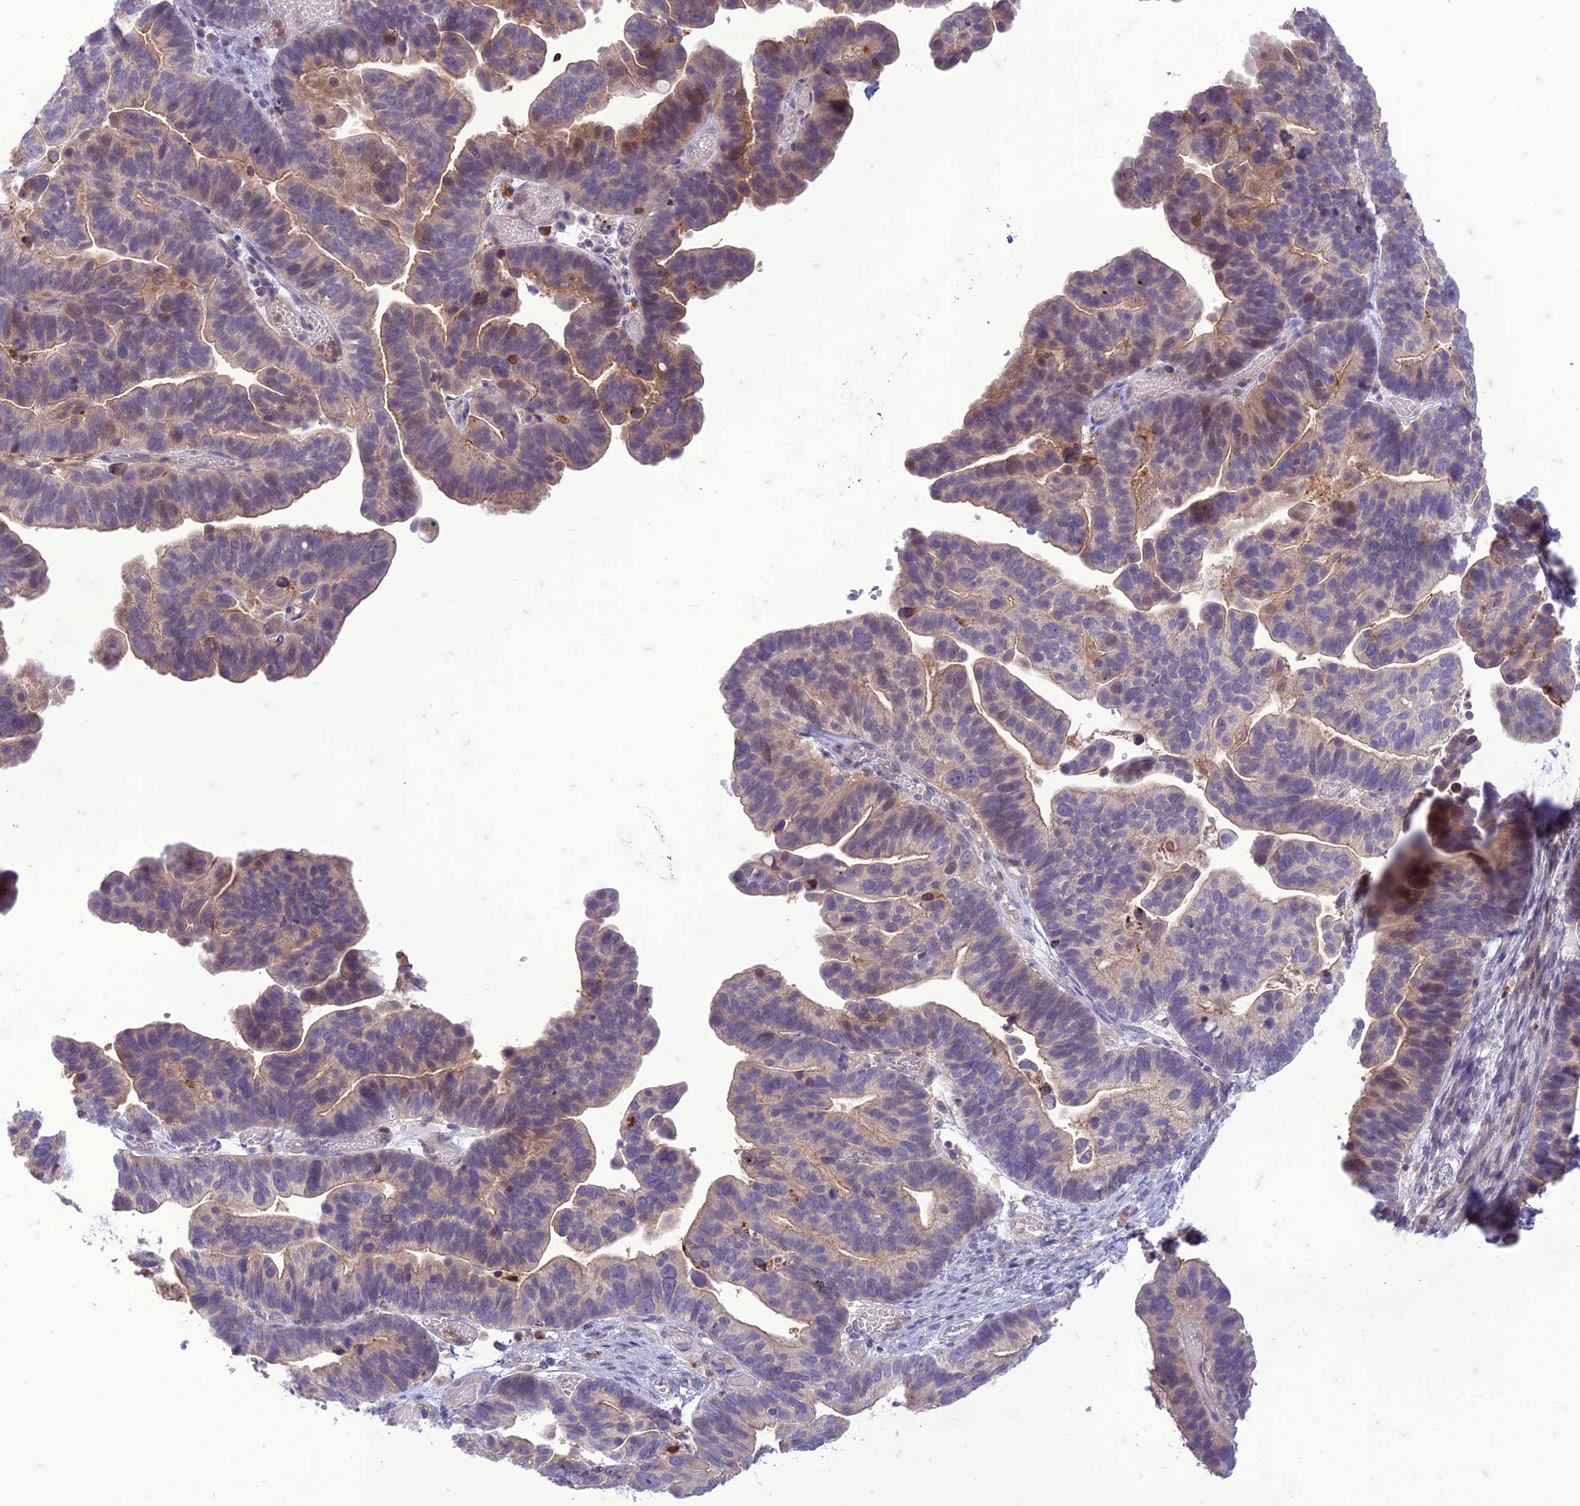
{"staining": {"intensity": "moderate", "quantity": "<25%", "location": "cytoplasmic/membranous"}, "tissue": "ovarian cancer", "cell_type": "Tumor cells", "image_type": "cancer", "snomed": [{"axis": "morphology", "description": "Cystadenocarcinoma, serous, NOS"}, {"axis": "topography", "description": "Ovary"}], "caption": "Immunohistochemistry histopathology image of ovarian cancer (serous cystadenocarcinoma) stained for a protein (brown), which exhibits low levels of moderate cytoplasmic/membranous expression in about <25% of tumor cells.", "gene": "ITGAE", "patient": {"sex": "female", "age": 56}}